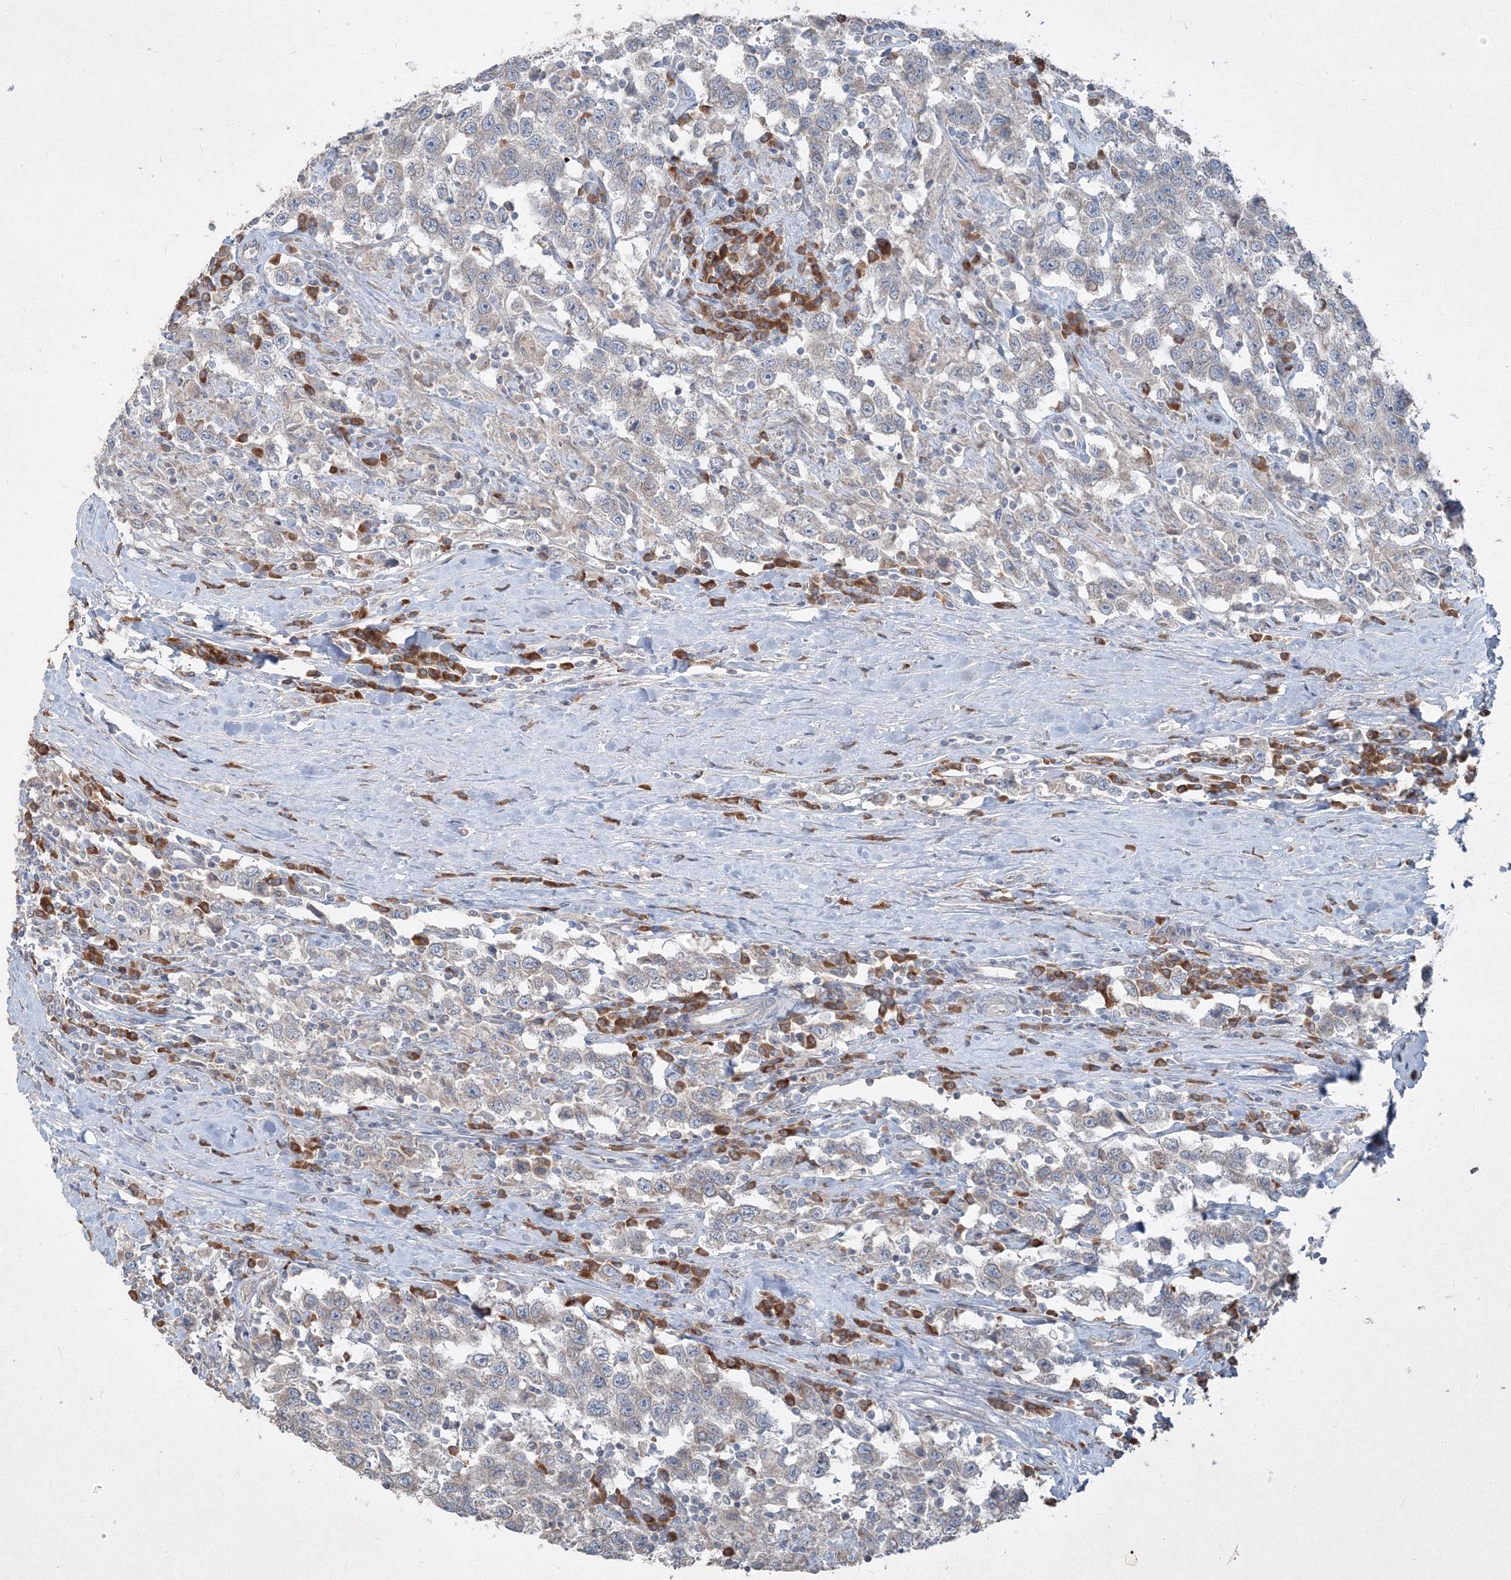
{"staining": {"intensity": "weak", "quantity": "<25%", "location": "cytoplasmic/membranous"}, "tissue": "testis cancer", "cell_type": "Tumor cells", "image_type": "cancer", "snomed": [{"axis": "morphology", "description": "Seminoma, NOS"}, {"axis": "topography", "description": "Testis"}], "caption": "Immunohistochemical staining of human testis seminoma shows no significant positivity in tumor cells.", "gene": "IFNAR1", "patient": {"sex": "male", "age": 41}}